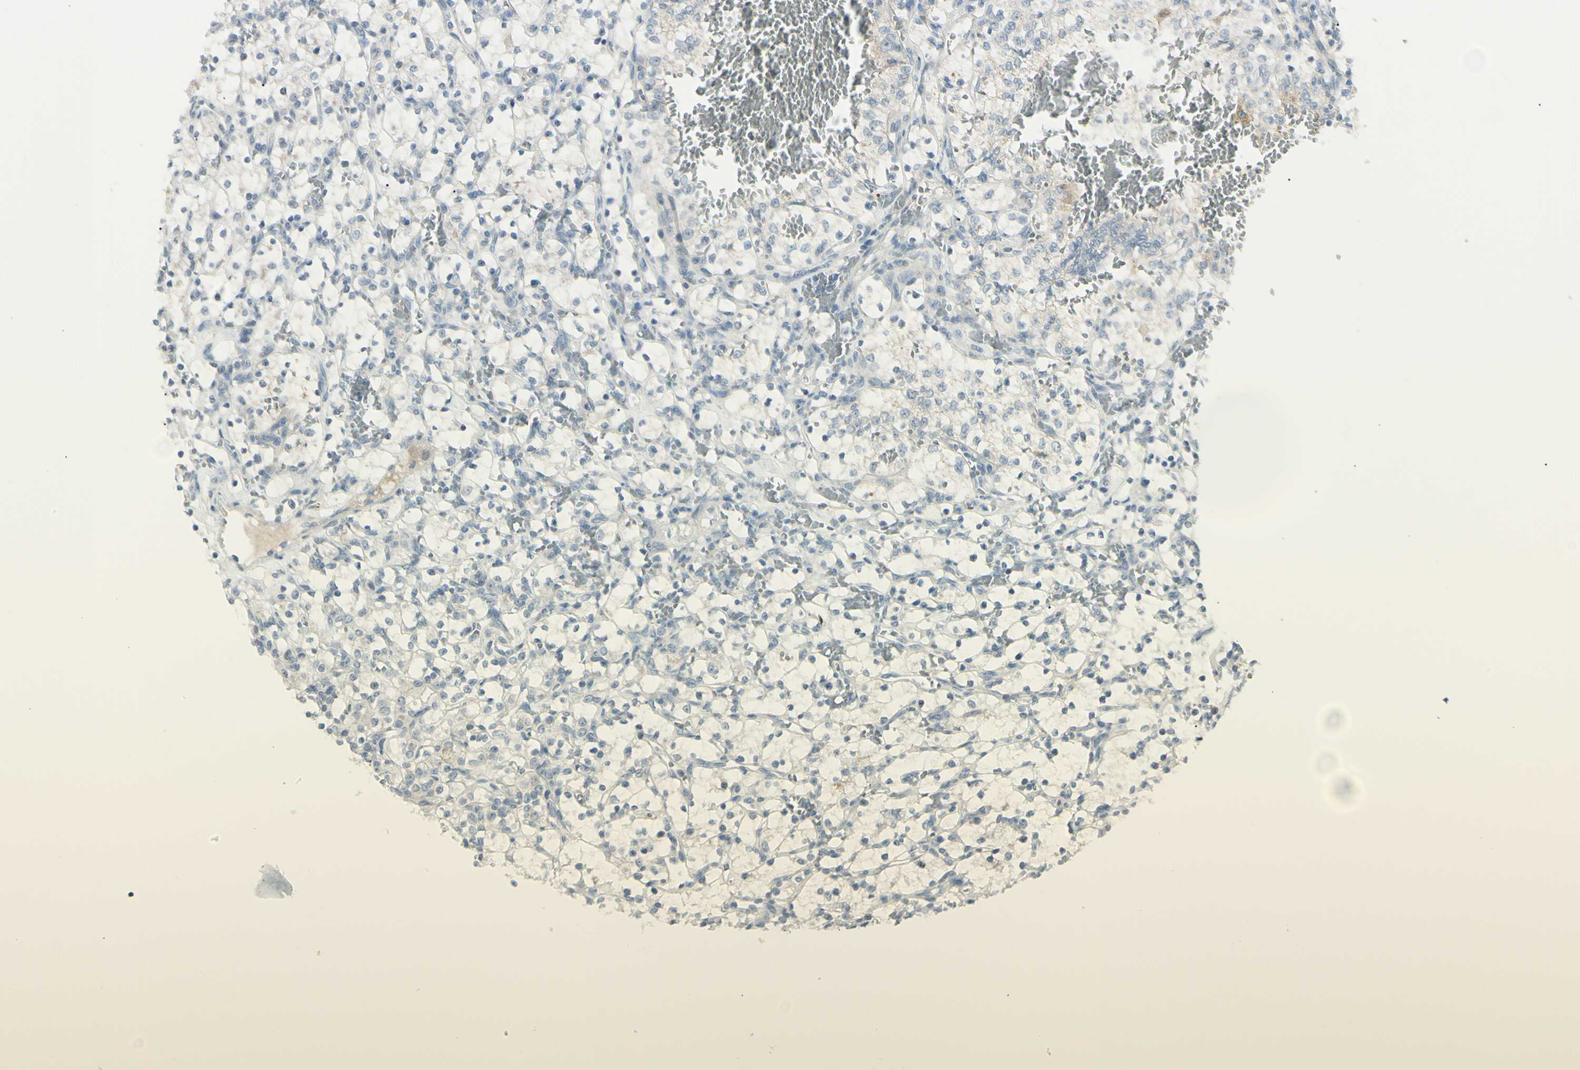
{"staining": {"intensity": "negative", "quantity": "none", "location": "none"}, "tissue": "renal cancer", "cell_type": "Tumor cells", "image_type": "cancer", "snomed": [{"axis": "morphology", "description": "Adenocarcinoma, NOS"}, {"axis": "topography", "description": "Kidney"}], "caption": "This is an IHC histopathology image of human renal adenocarcinoma. There is no expression in tumor cells.", "gene": "SH3GL2", "patient": {"sex": "female", "age": 69}}